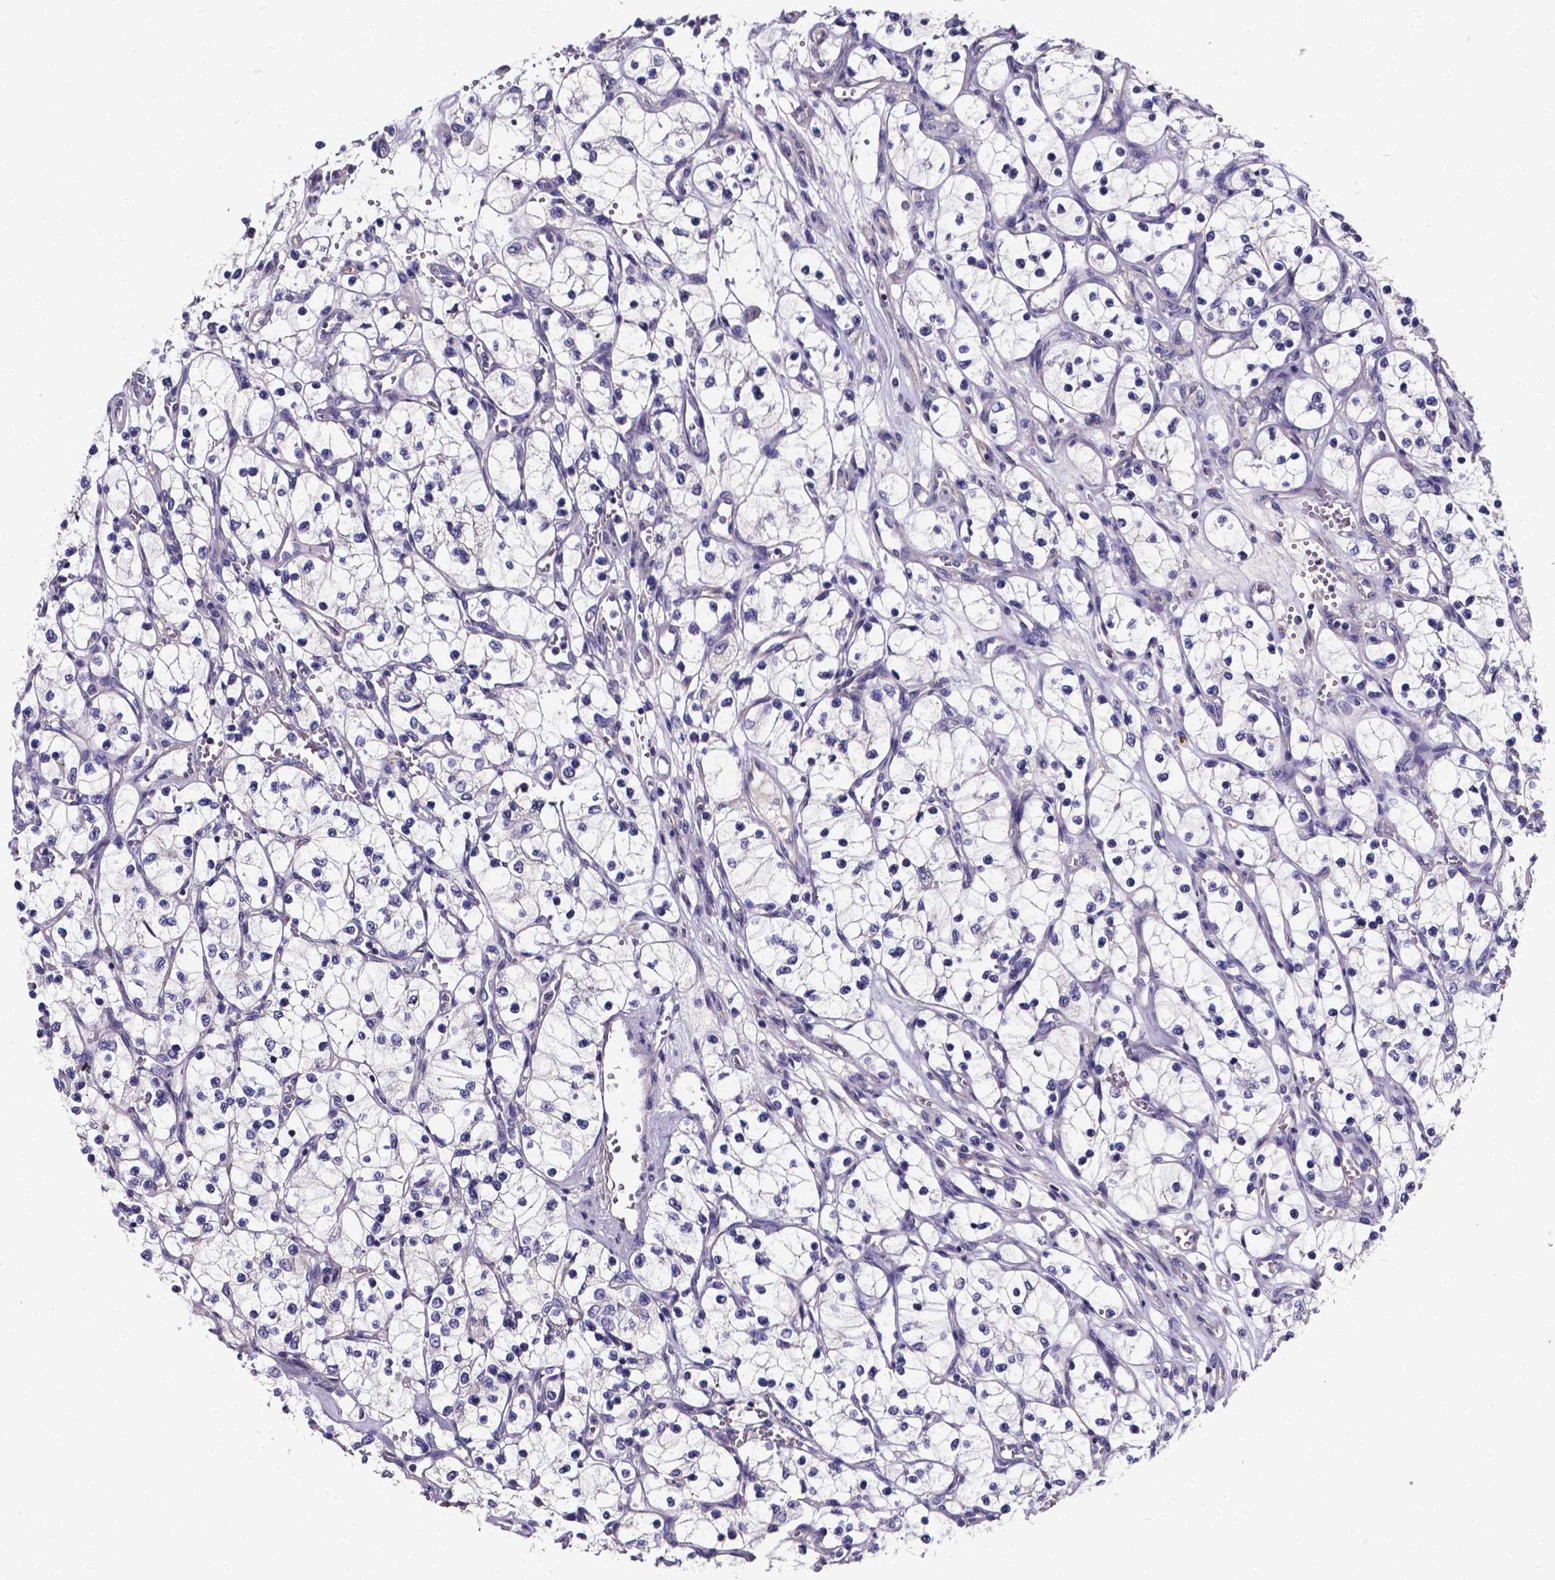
{"staining": {"intensity": "negative", "quantity": "none", "location": "none"}, "tissue": "renal cancer", "cell_type": "Tumor cells", "image_type": "cancer", "snomed": [{"axis": "morphology", "description": "Adenocarcinoma, NOS"}, {"axis": "topography", "description": "Kidney"}], "caption": "The photomicrograph demonstrates no significant positivity in tumor cells of renal adenocarcinoma.", "gene": "CACNG8", "patient": {"sex": "female", "age": 69}}